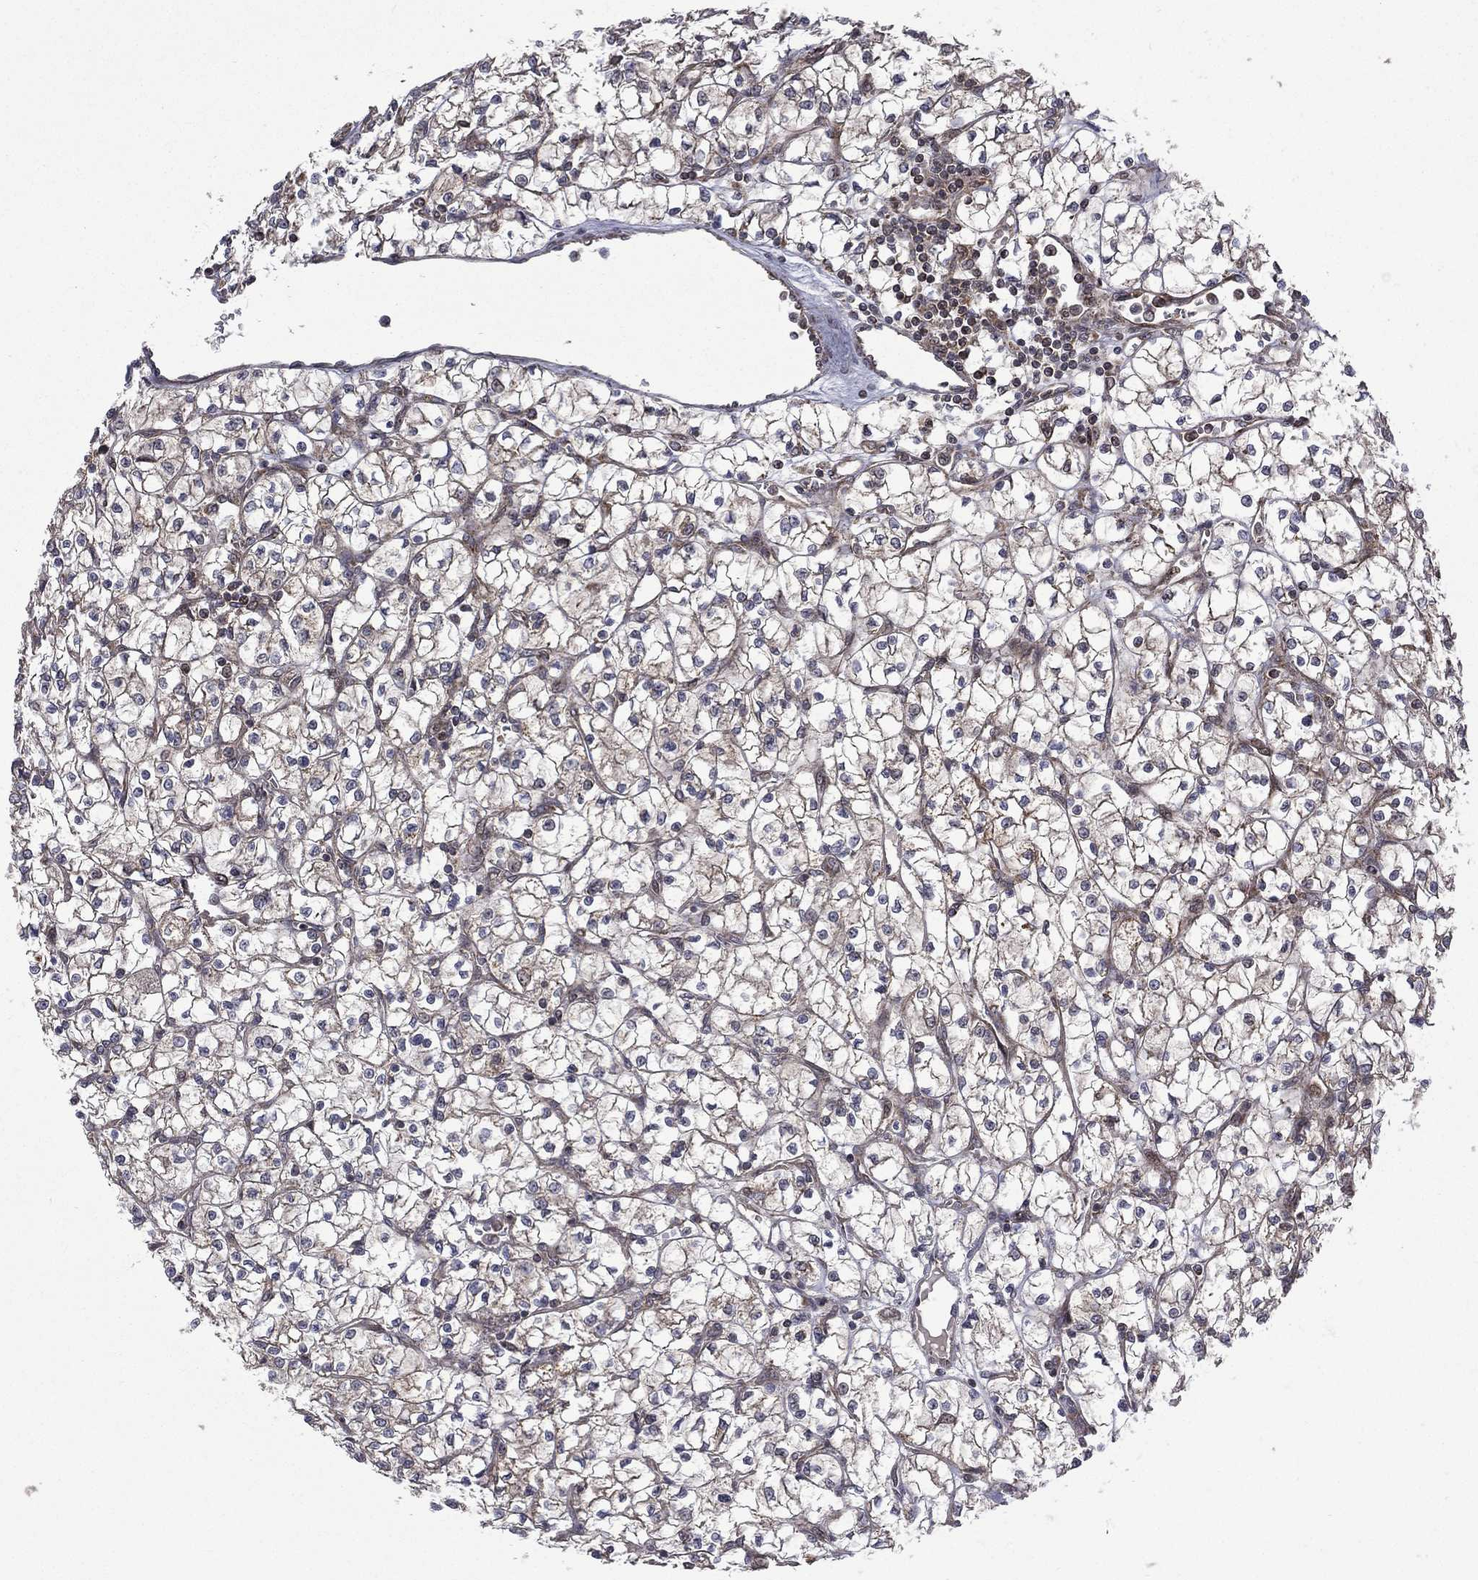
{"staining": {"intensity": "moderate", "quantity": "<25%", "location": "cytoplasmic/membranous"}, "tissue": "renal cancer", "cell_type": "Tumor cells", "image_type": "cancer", "snomed": [{"axis": "morphology", "description": "Adenocarcinoma, NOS"}, {"axis": "topography", "description": "Kidney"}], "caption": "Immunohistochemical staining of human renal adenocarcinoma reveals moderate cytoplasmic/membranous protein expression in approximately <25% of tumor cells. The protein of interest is stained brown, and the nuclei are stained in blue (DAB IHC with brightfield microscopy, high magnification).", "gene": "GIMAP6", "patient": {"sex": "female", "age": 64}}